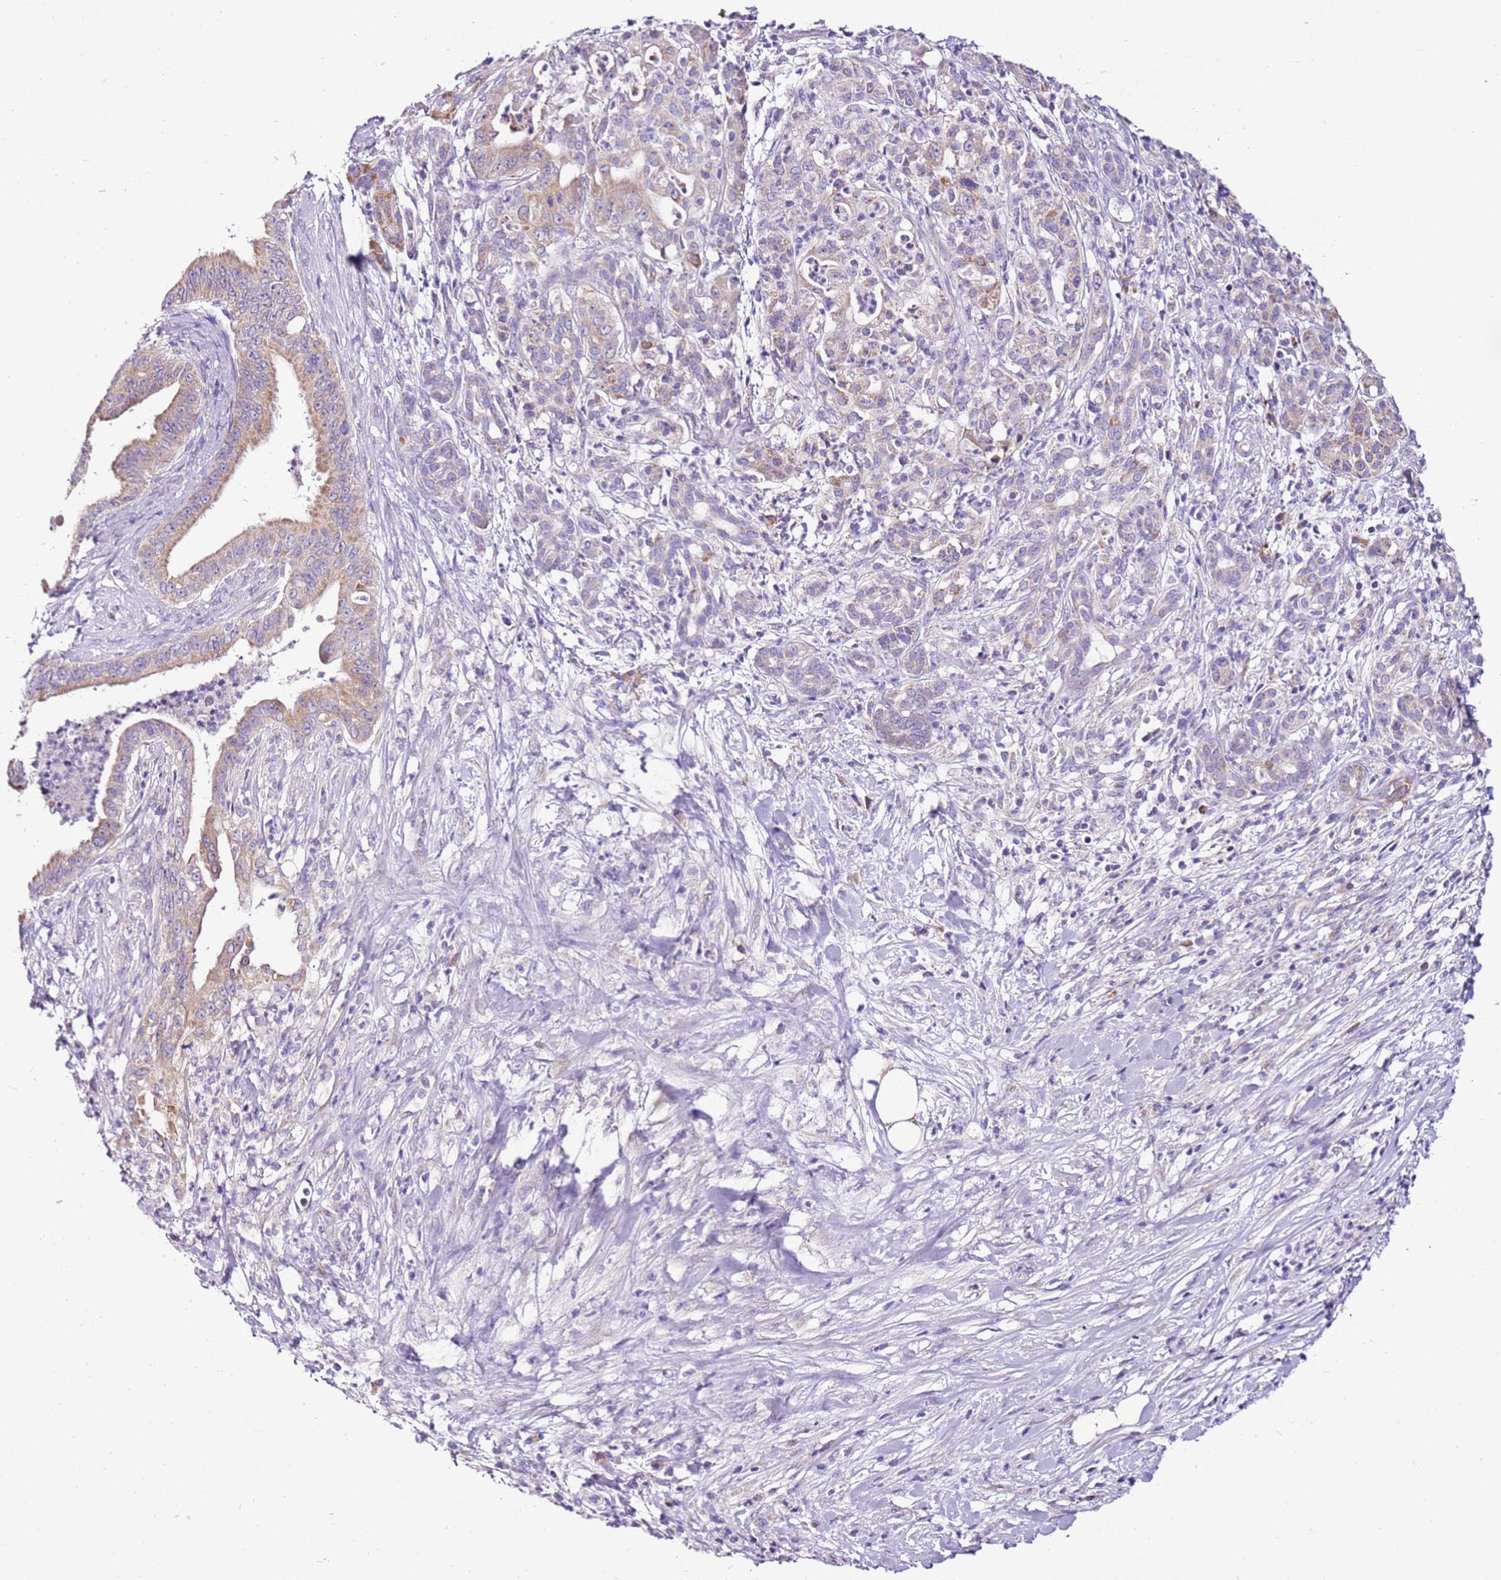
{"staining": {"intensity": "moderate", "quantity": "25%-75%", "location": "cytoplasmic/membranous"}, "tissue": "pancreatic cancer", "cell_type": "Tumor cells", "image_type": "cancer", "snomed": [{"axis": "morphology", "description": "Adenocarcinoma, NOS"}, {"axis": "topography", "description": "Pancreas"}], "caption": "Brown immunohistochemical staining in pancreatic cancer displays moderate cytoplasmic/membranous expression in about 25%-75% of tumor cells.", "gene": "MRPL36", "patient": {"sex": "male", "age": 58}}